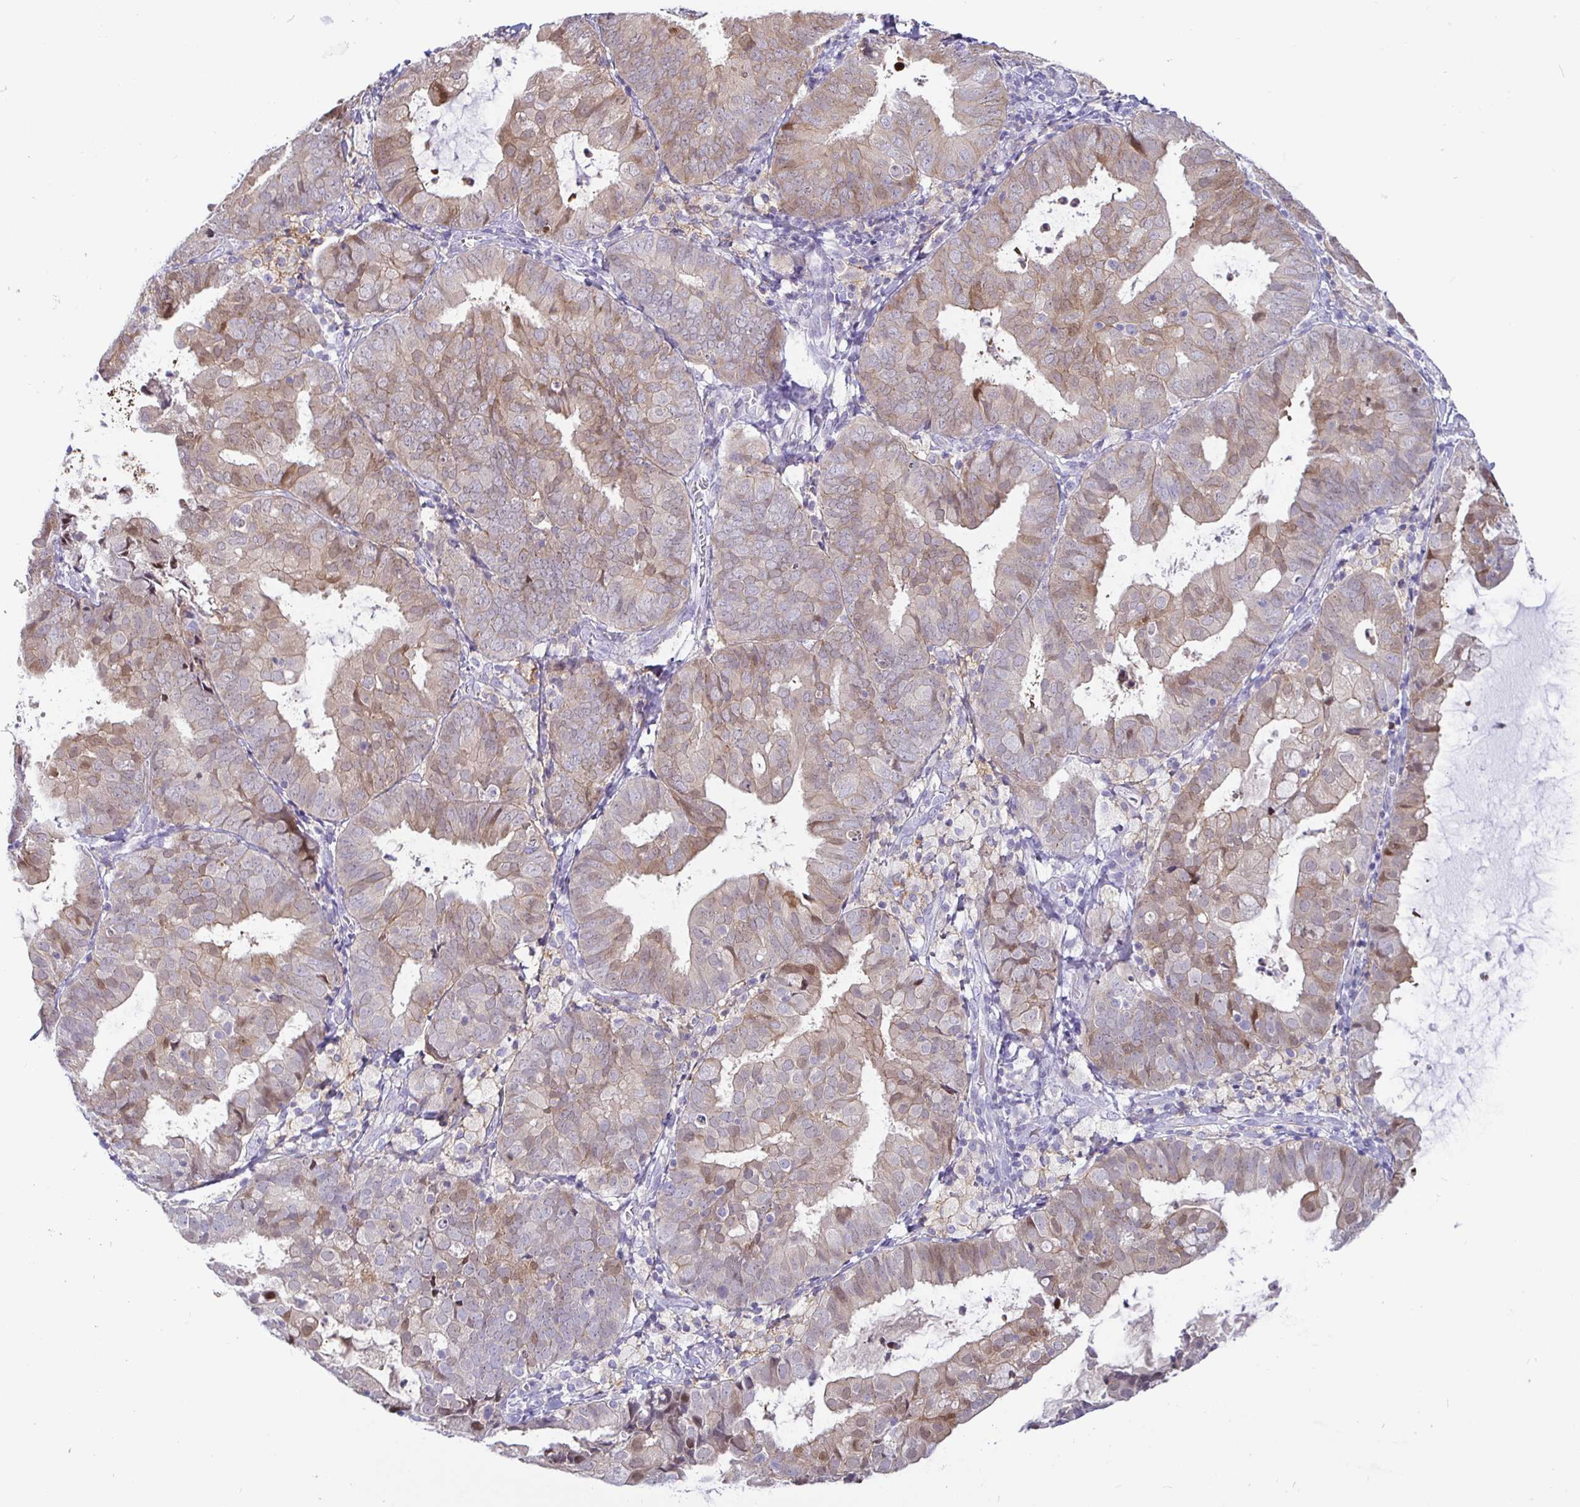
{"staining": {"intensity": "weak", "quantity": ">75%", "location": "cytoplasmic/membranous"}, "tissue": "endometrial cancer", "cell_type": "Tumor cells", "image_type": "cancer", "snomed": [{"axis": "morphology", "description": "Adenocarcinoma, NOS"}, {"axis": "topography", "description": "Endometrium"}], "caption": "IHC image of neoplastic tissue: human endometrial cancer stained using immunohistochemistry (IHC) demonstrates low levels of weak protein expression localized specifically in the cytoplasmic/membranous of tumor cells, appearing as a cytoplasmic/membranous brown color.", "gene": "SIRPA", "patient": {"sex": "female", "age": 80}}